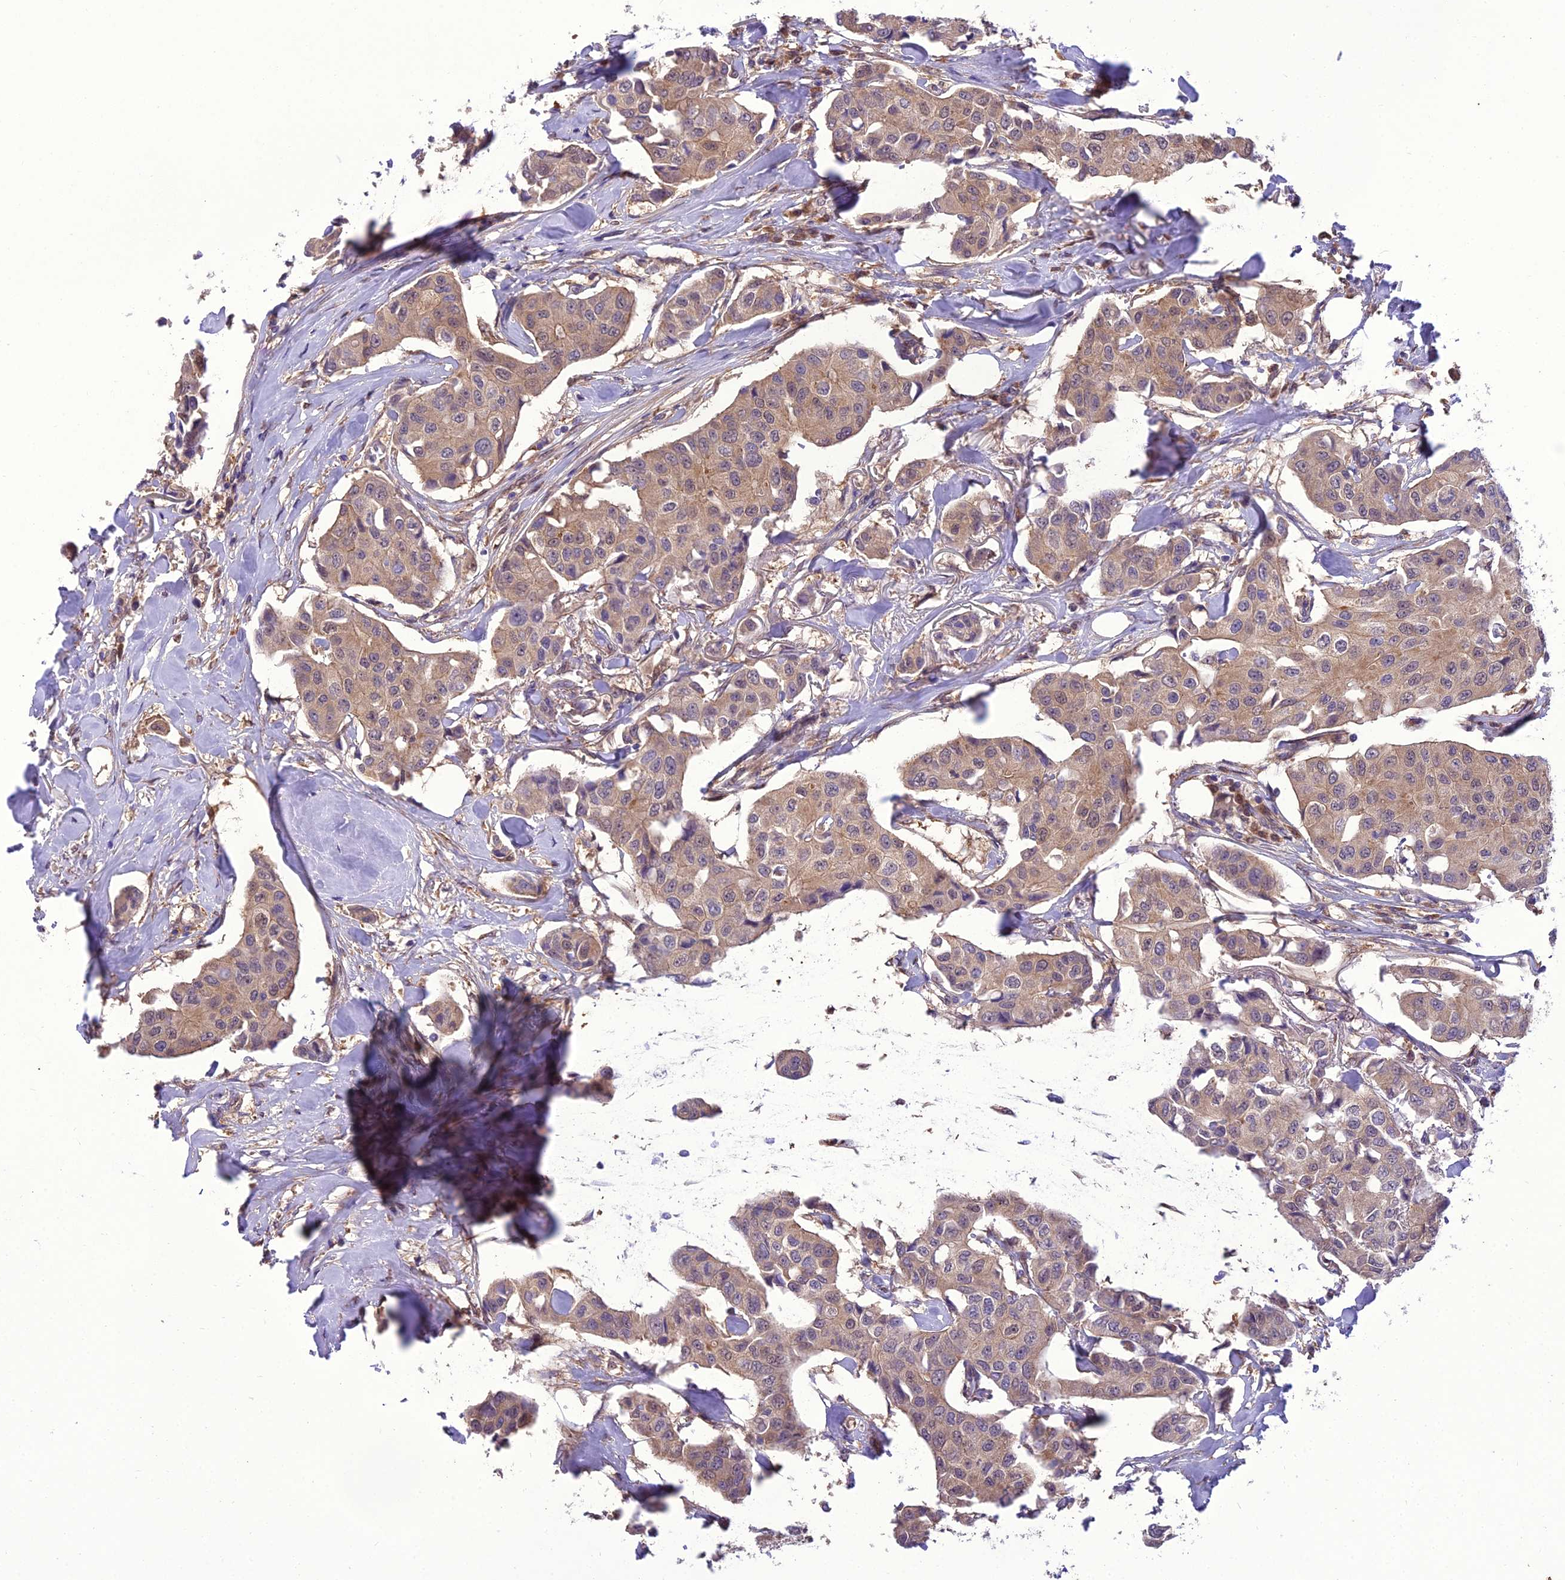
{"staining": {"intensity": "moderate", "quantity": ">75%", "location": "cytoplasmic/membranous"}, "tissue": "breast cancer", "cell_type": "Tumor cells", "image_type": "cancer", "snomed": [{"axis": "morphology", "description": "Duct carcinoma"}, {"axis": "topography", "description": "Breast"}], "caption": "A micrograph of intraductal carcinoma (breast) stained for a protein demonstrates moderate cytoplasmic/membranous brown staining in tumor cells.", "gene": "BORCS6", "patient": {"sex": "female", "age": 80}}